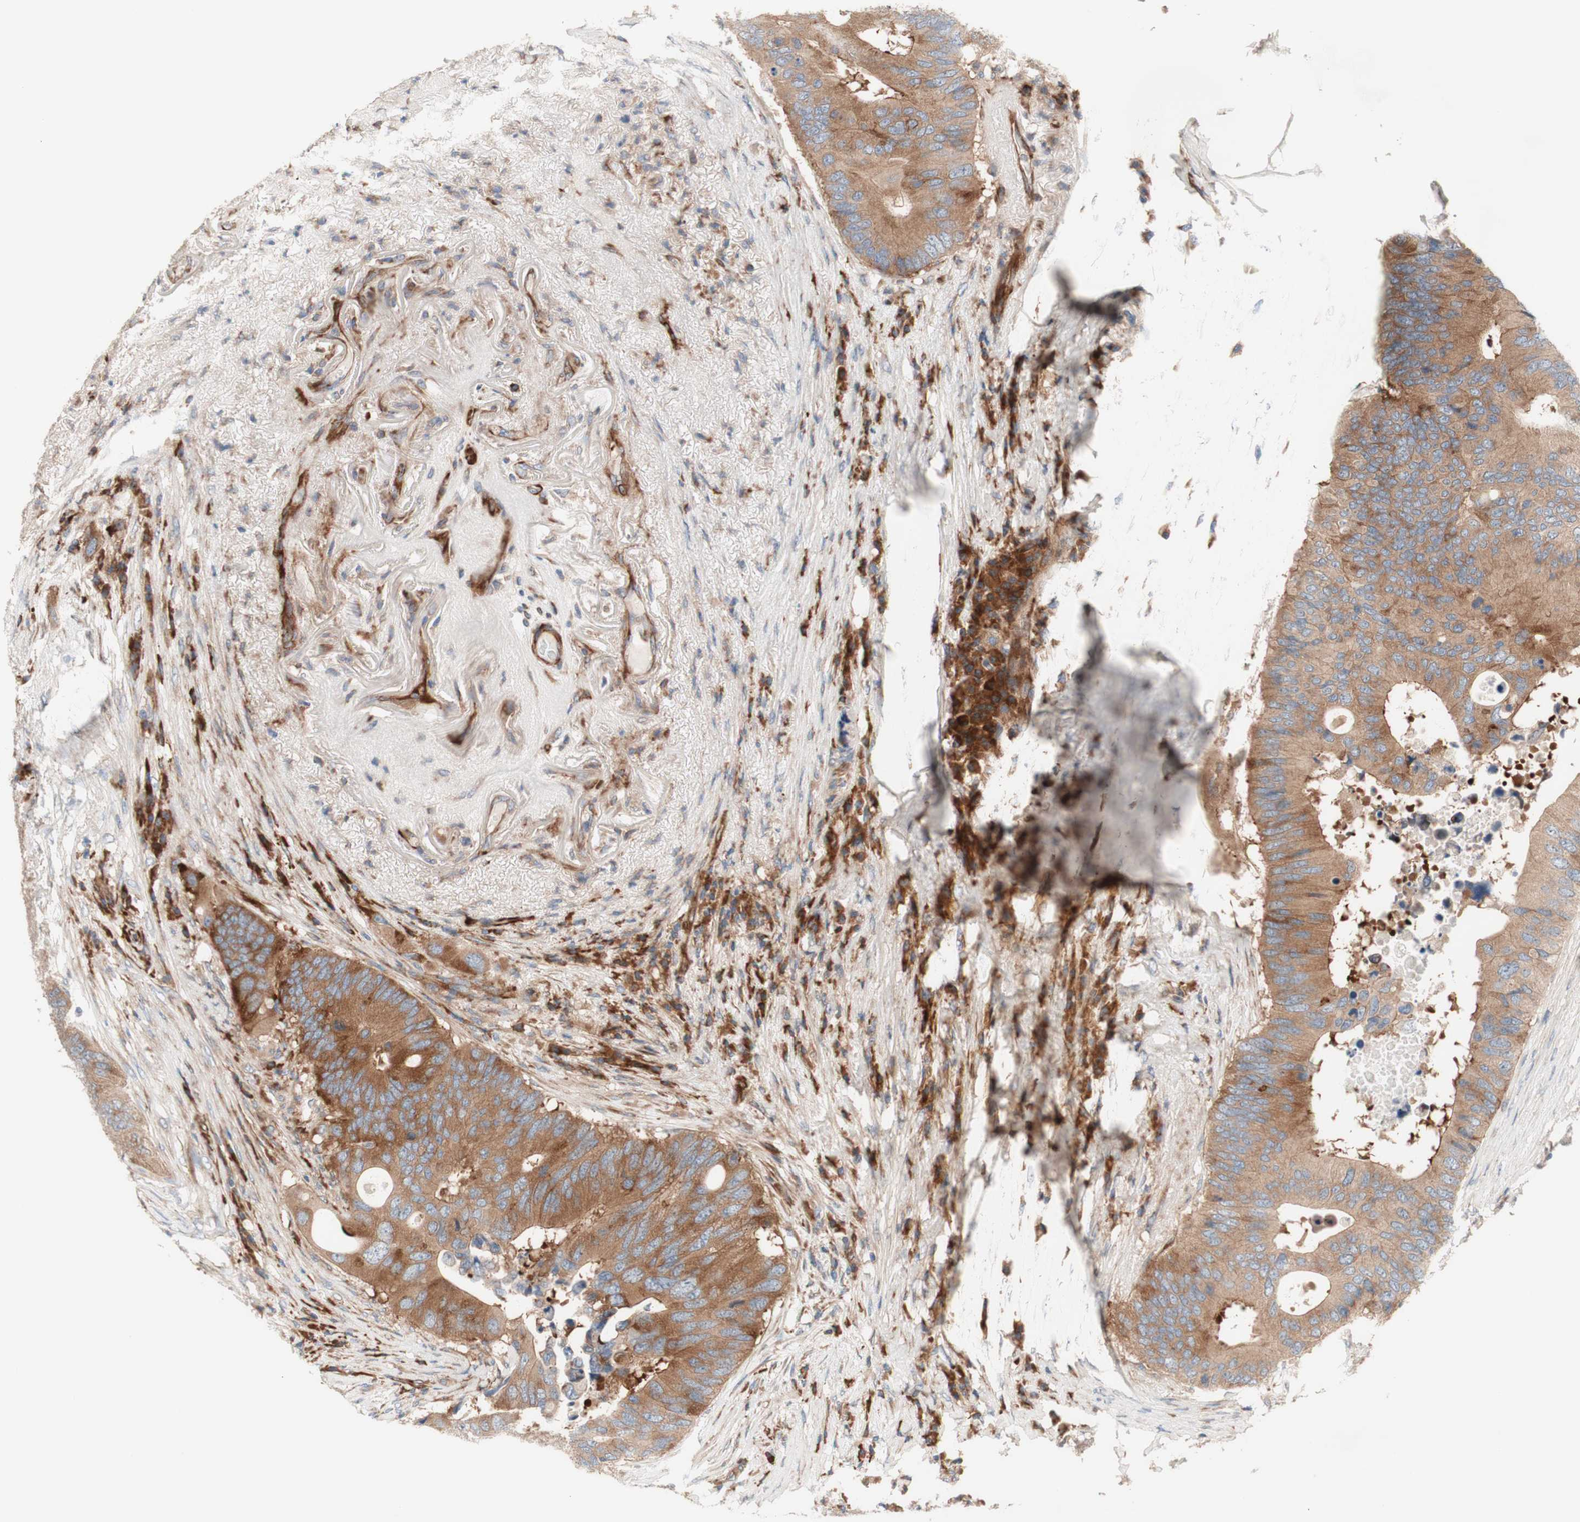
{"staining": {"intensity": "moderate", "quantity": ">75%", "location": "cytoplasmic/membranous"}, "tissue": "colorectal cancer", "cell_type": "Tumor cells", "image_type": "cancer", "snomed": [{"axis": "morphology", "description": "Adenocarcinoma, NOS"}, {"axis": "topography", "description": "Colon"}], "caption": "Adenocarcinoma (colorectal) was stained to show a protein in brown. There is medium levels of moderate cytoplasmic/membranous staining in about >75% of tumor cells.", "gene": "CCN4", "patient": {"sex": "male", "age": 71}}